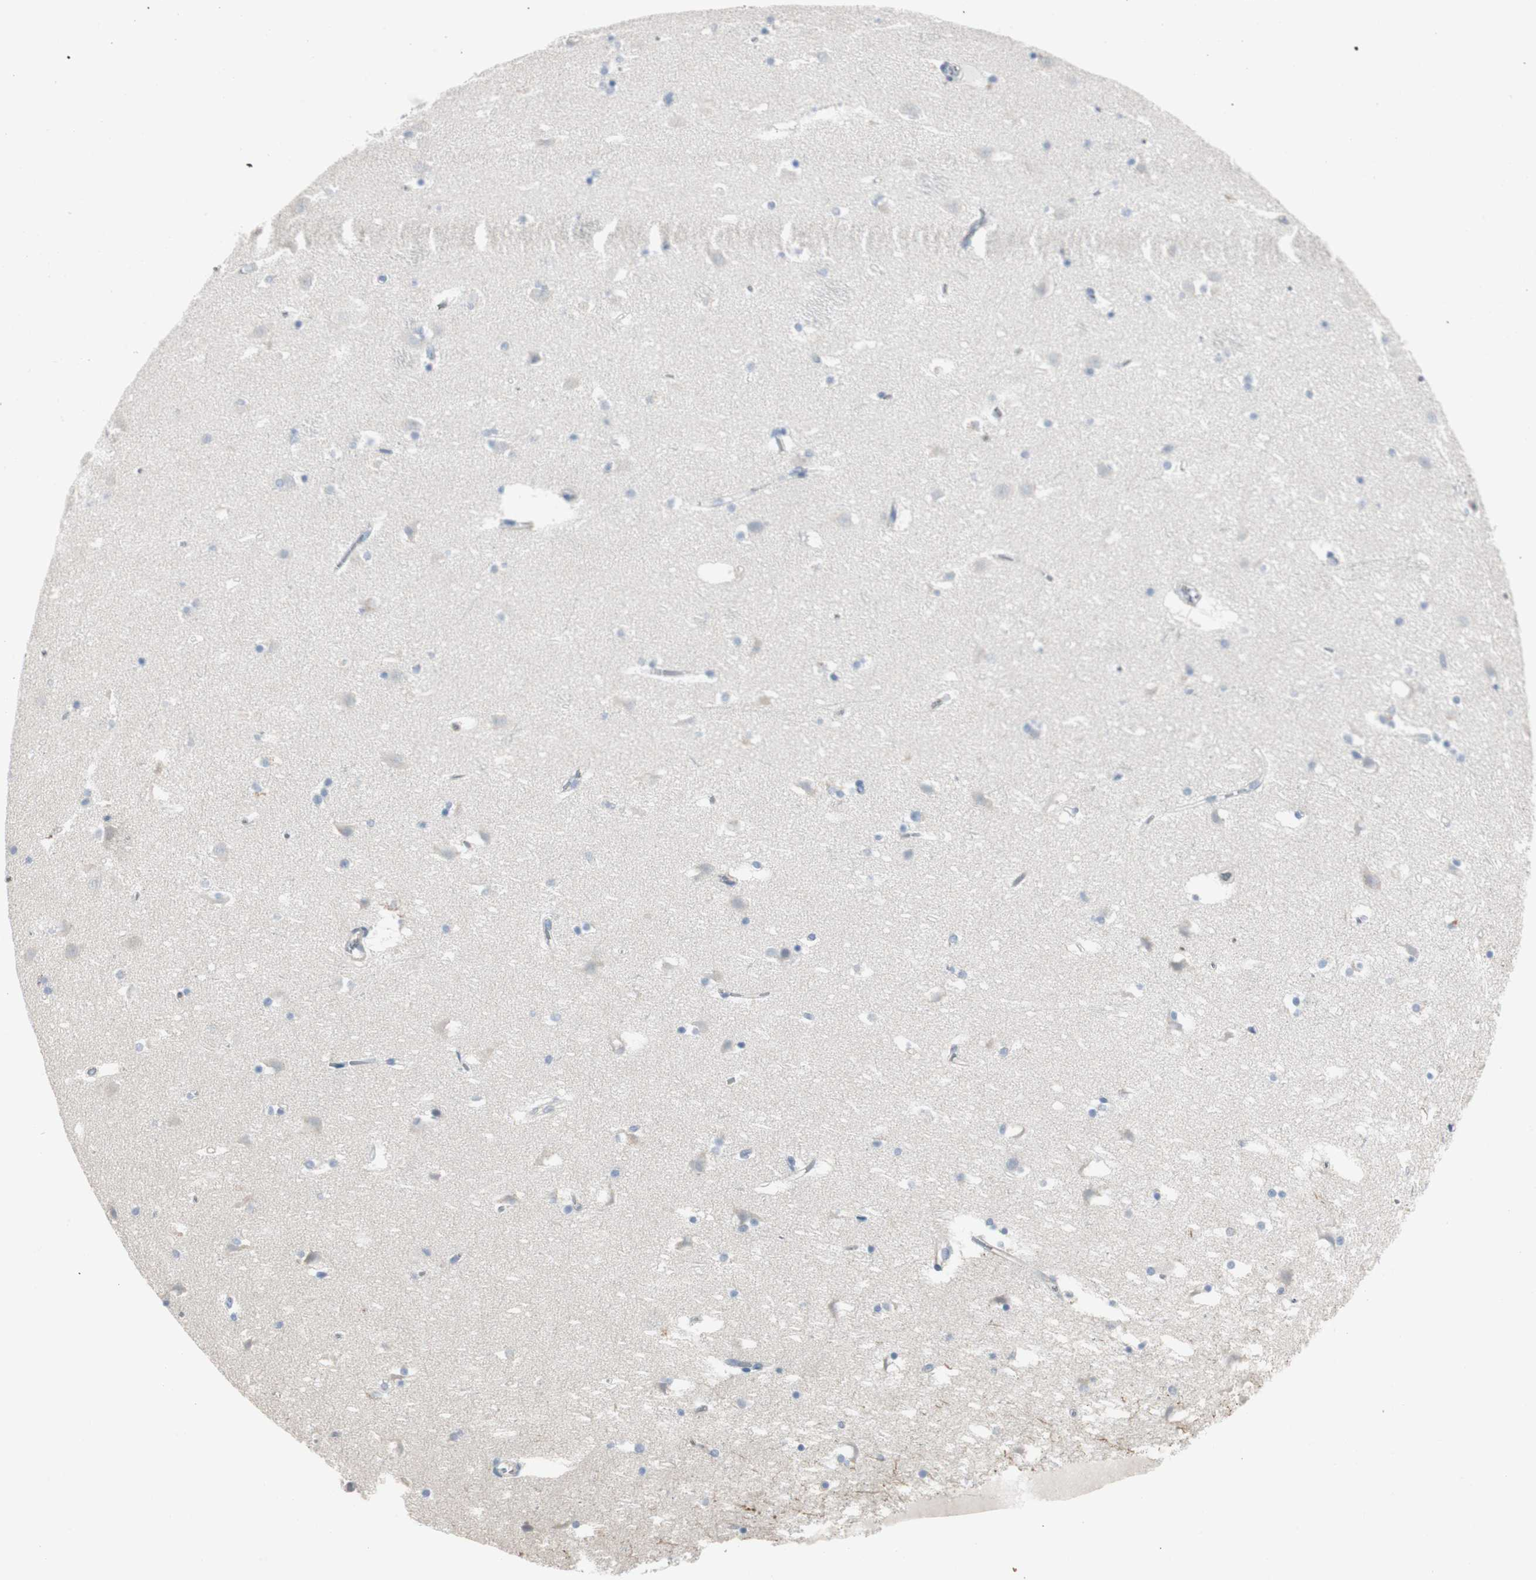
{"staining": {"intensity": "negative", "quantity": "none", "location": "none"}, "tissue": "caudate", "cell_type": "Glial cells", "image_type": "normal", "snomed": [{"axis": "morphology", "description": "Normal tissue, NOS"}, {"axis": "topography", "description": "Lateral ventricle wall"}], "caption": "High power microscopy image of an immunohistochemistry (IHC) photomicrograph of normal caudate, revealing no significant expression in glial cells.", "gene": "SPINK4", "patient": {"sex": "male", "age": 45}}